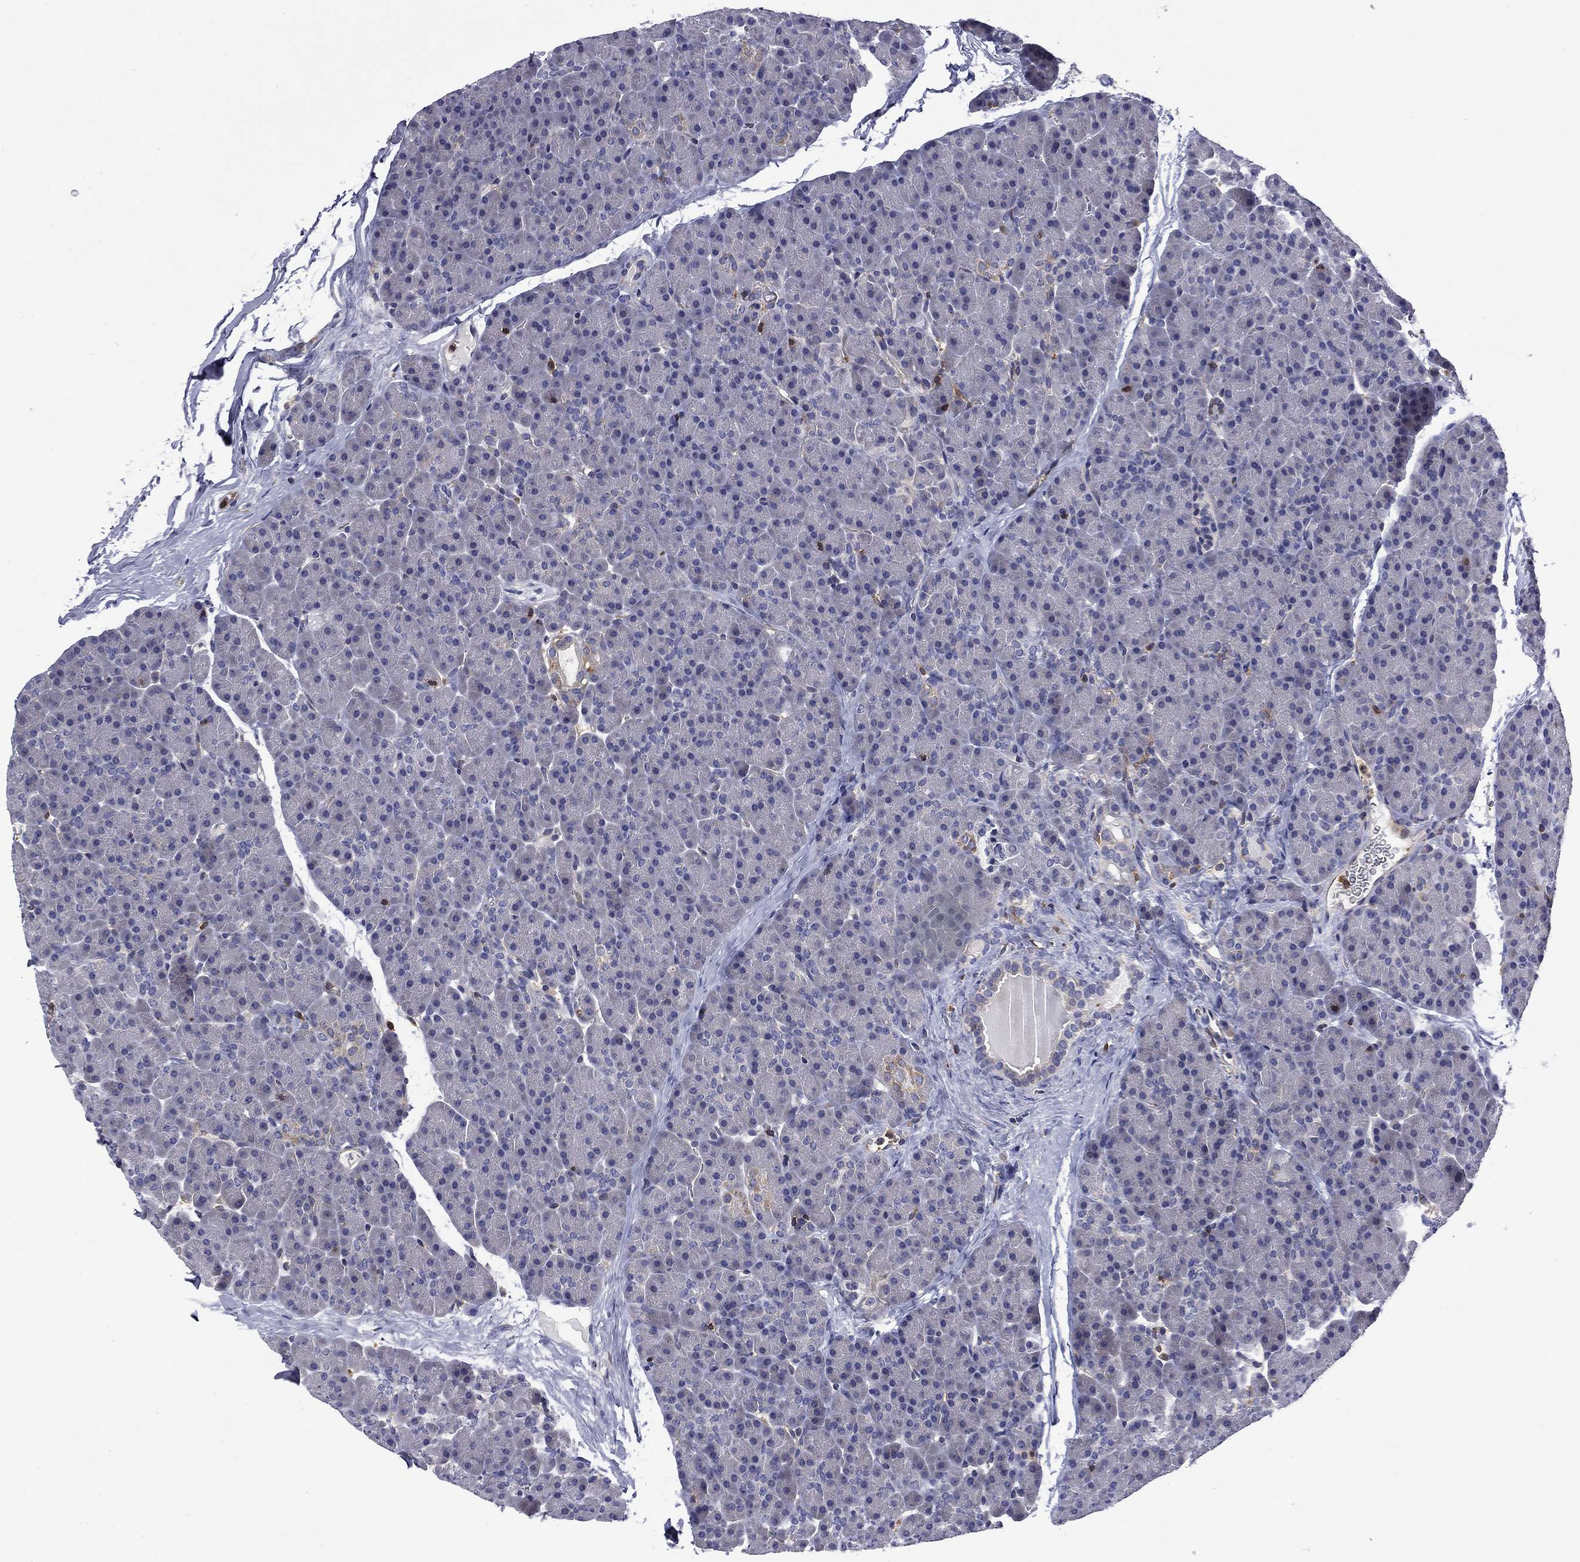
{"staining": {"intensity": "negative", "quantity": "none", "location": "none"}, "tissue": "pancreas", "cell_type": "Exocrine glandular cells", "image_type": "normal", "snomed": [{"axis": "morphology", "description": "Normal tissue, NOS"}, {"axis": "topography", "description": "Pancreas"}], "caption": "Immunohistochemistry (IHC) of normal pancreas reveals no expression in exocrine glandular cells.", "gene": "ARHGAP45", "patient": {"sex": "female", "age": 44}}